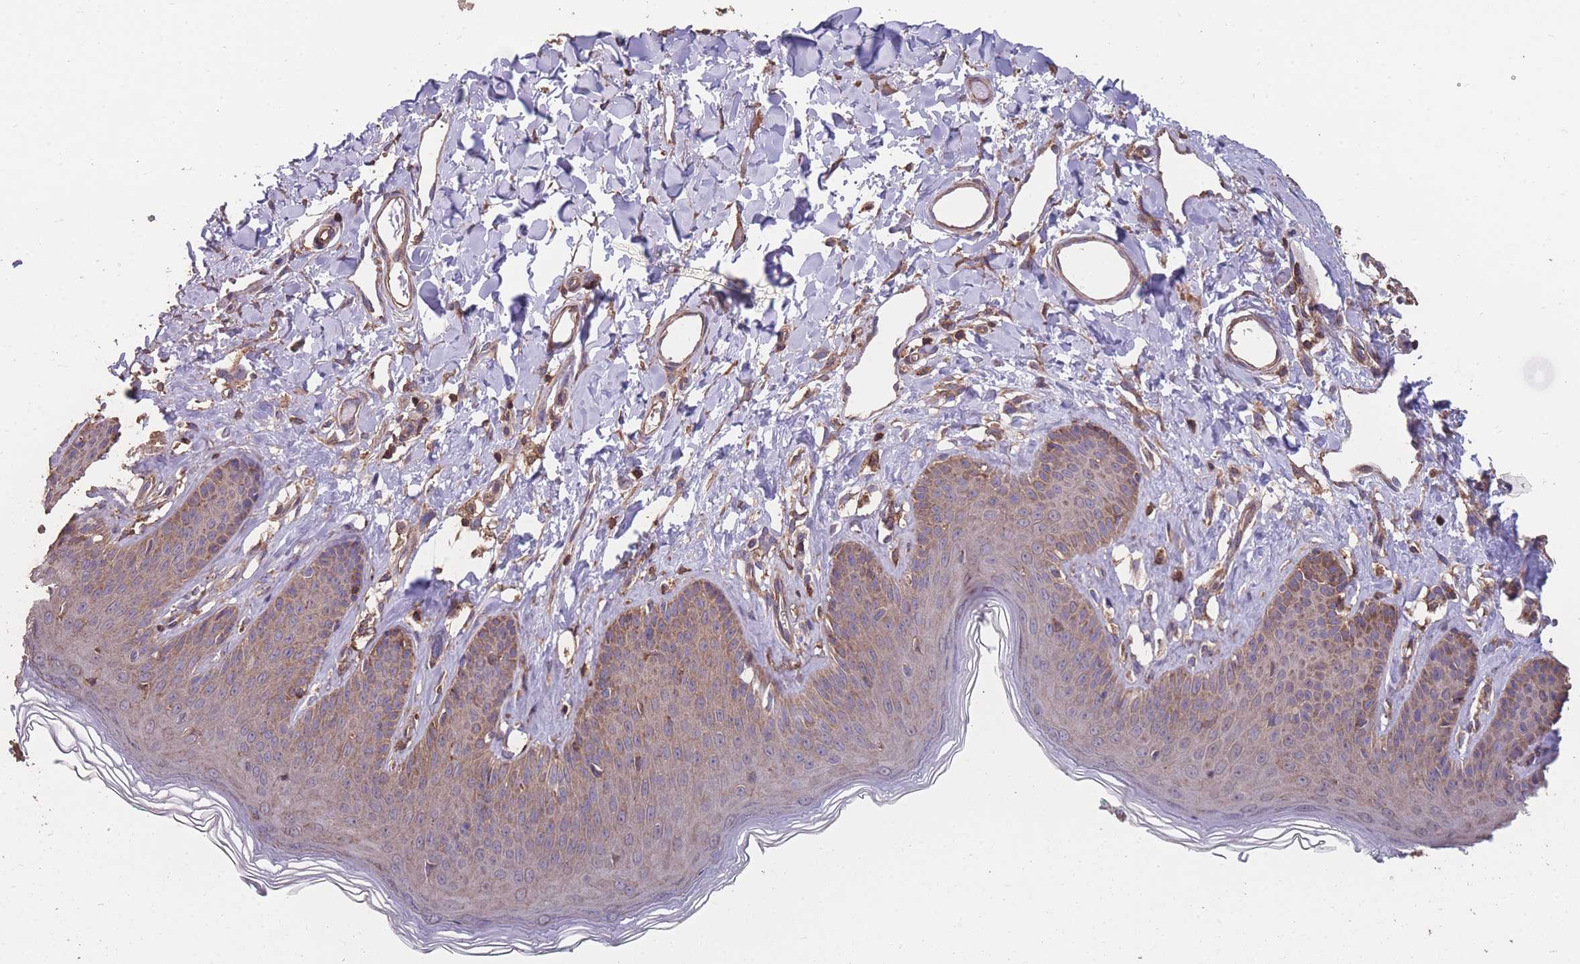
{"staining": {"intensity": "weak", "quantity": "25%-75%", "location": "cytoplasmic/membranous"}, "tissue": "skin", "cell_type": "Epidermal cells", "image_type": "normal", "snomed": [{"axis": "morphology", "description": "Normal tissue, NOS"}, {"axis": "morphology", "description": "Squamous cell carcinoma, NOS"}, {"axis": "topography", "description": "Vulva"}], "caption": "Immunohistochemistry histopathology image of benign skin: human skin stained using IHC displays low levels of weak protein expression localized specifically in the cytoplasmic/membranous of epidermal cells, appearing as a cytoplasmic/membranous brown color.", "gene": "NUDT21", "patient": {"sex": "female", "age": 85}}